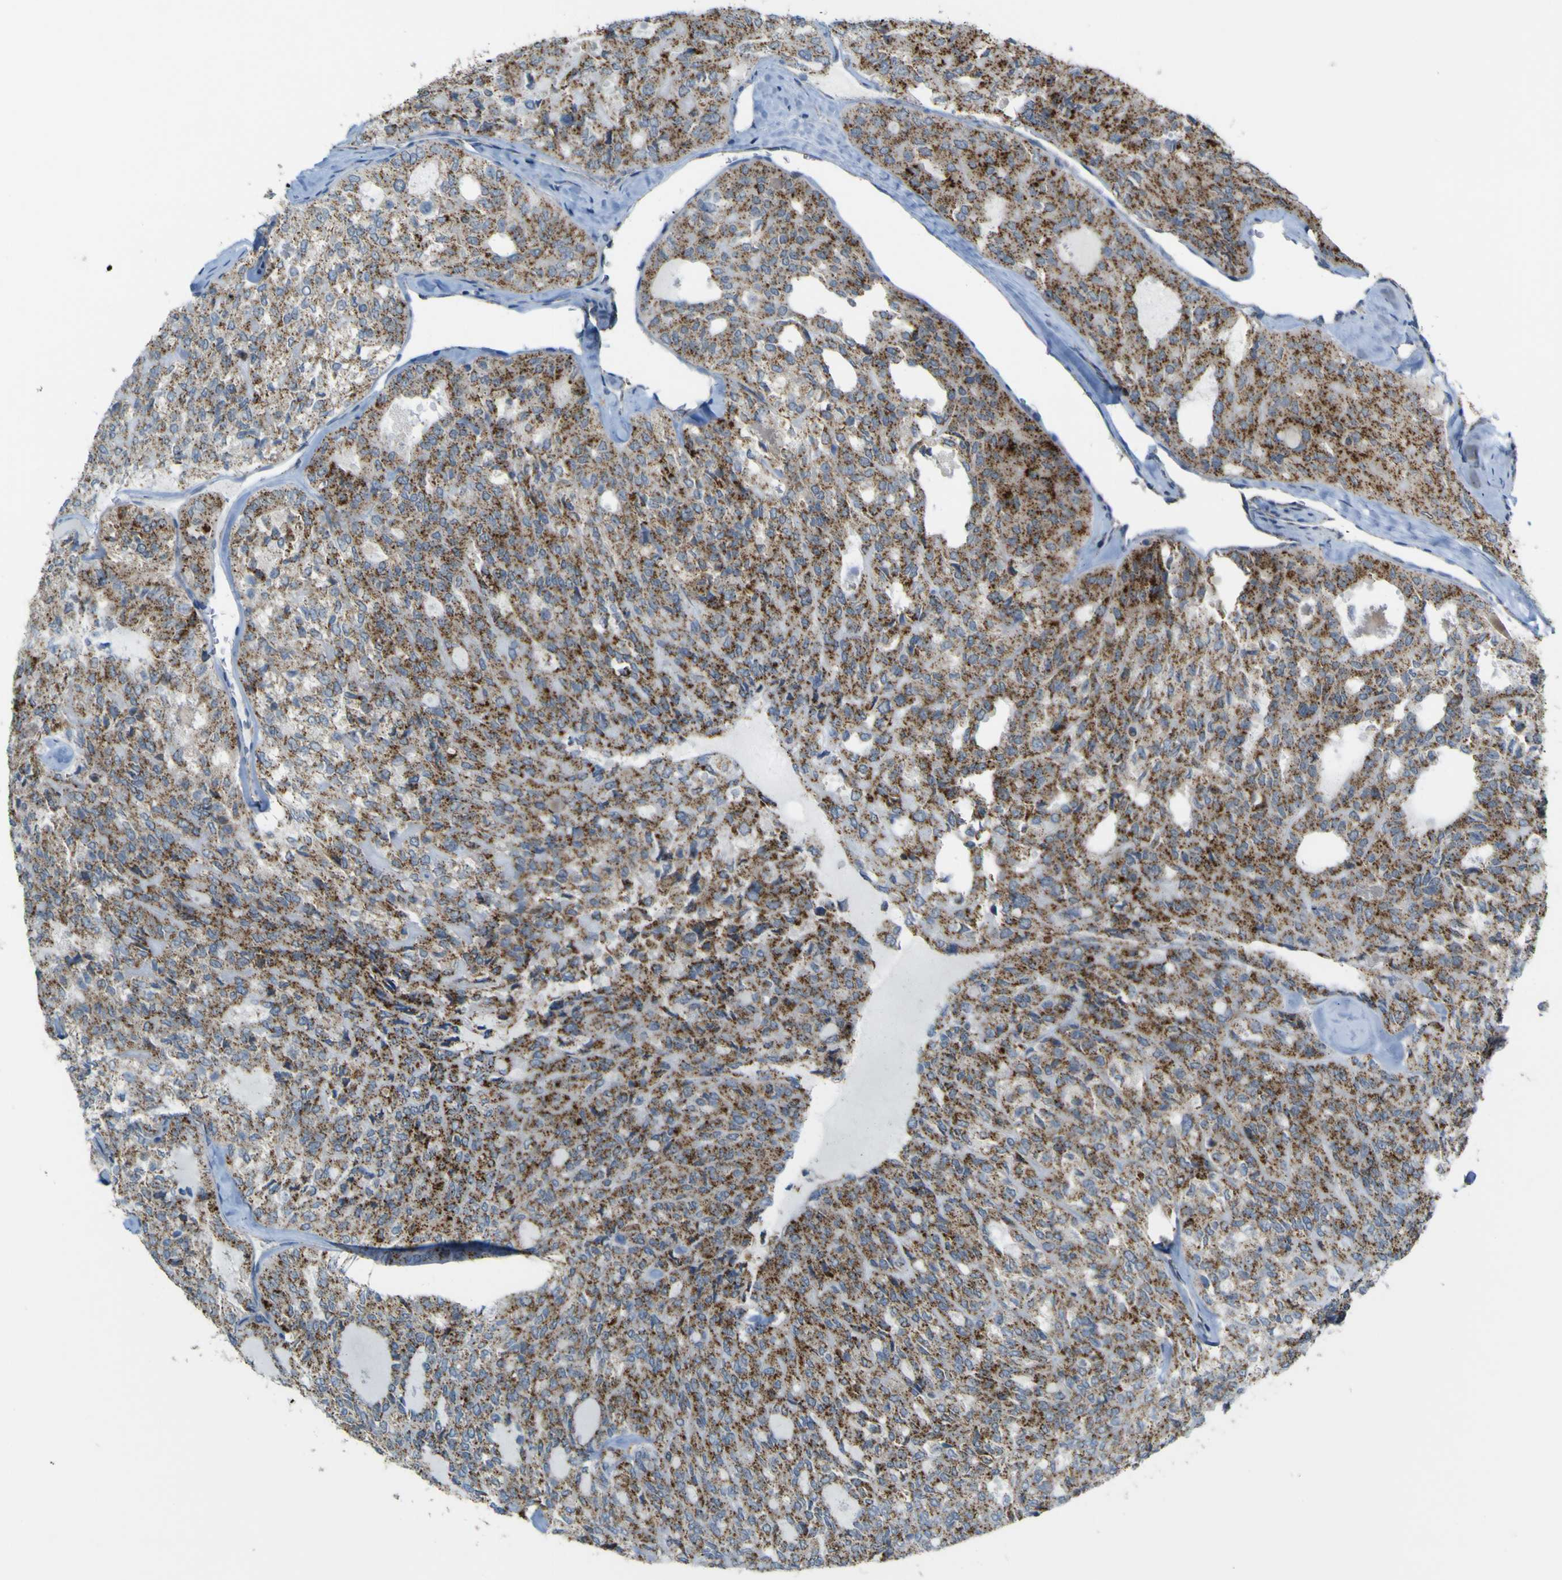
{"staining": {"intensity": "moderate", "quantity": ">75%", "location": "cytoplasmic/membranous"}, "tissue": "thyroid cancer", "cell_type": "Tumor cells", "image_type": "cancer", "snomed": [{"axis": "morphology", "description": "Follicular adenoma carcinoma, NOS"}, {"axis": "topography", "description": "Thyroid gland"}], "caption": "Thyroid follicular adenoma carcinoma tissue displays moderate cytoplasmic/membranous expression in approximately >75% of tumor cells, visualized by immunohistochemistry. (IHC, brightfield microscopy, high magnification).", "gene": "ACBD5", "patient": {"sex": "male", "age": 75}}